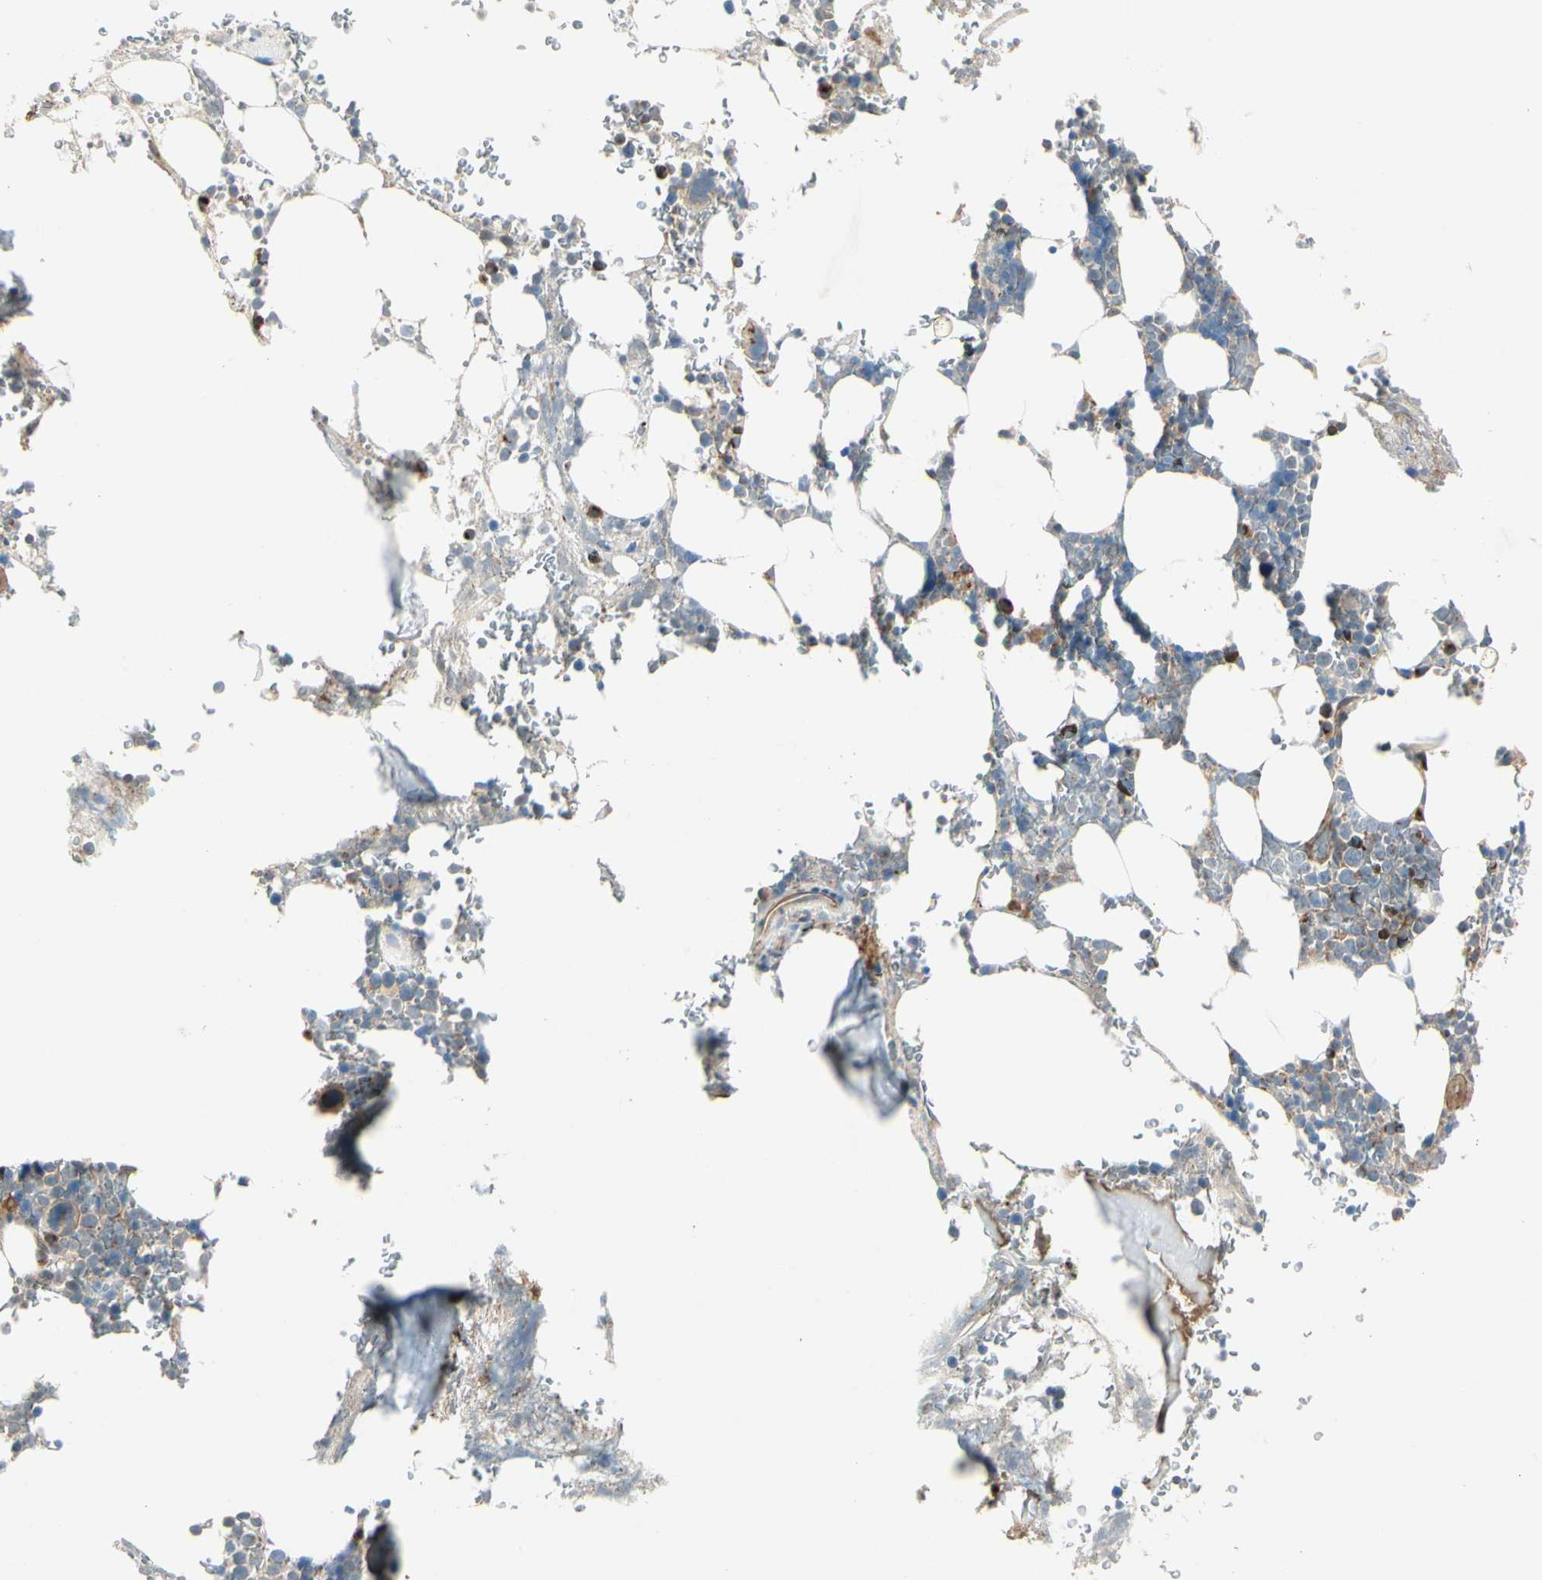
{"staining": {"intensity": "moderate", "quantity": "25%-75%", "location": "cytoplasmic/membranous"}, "tissue": "bone marrow", "cell_type": "Hematopoietic cells", "image_type": "normal", "snomed": [{"axis": "morphology", "description": "Normal tissue, NOS"}, {"axis": "topography", "description": "Bone marrow"}], "caption": "IHC (DAB) staining of unremarkable bone marrow exhibits moderate cytoplasmic/membranous protein staining in approximately 25%-75% of hematopoietic cells. (brown staining indicates protein expression, while blue staining denotes nuclei).", "gene": "ABCA3", "patient": {"sex": "female", "age": 73}}